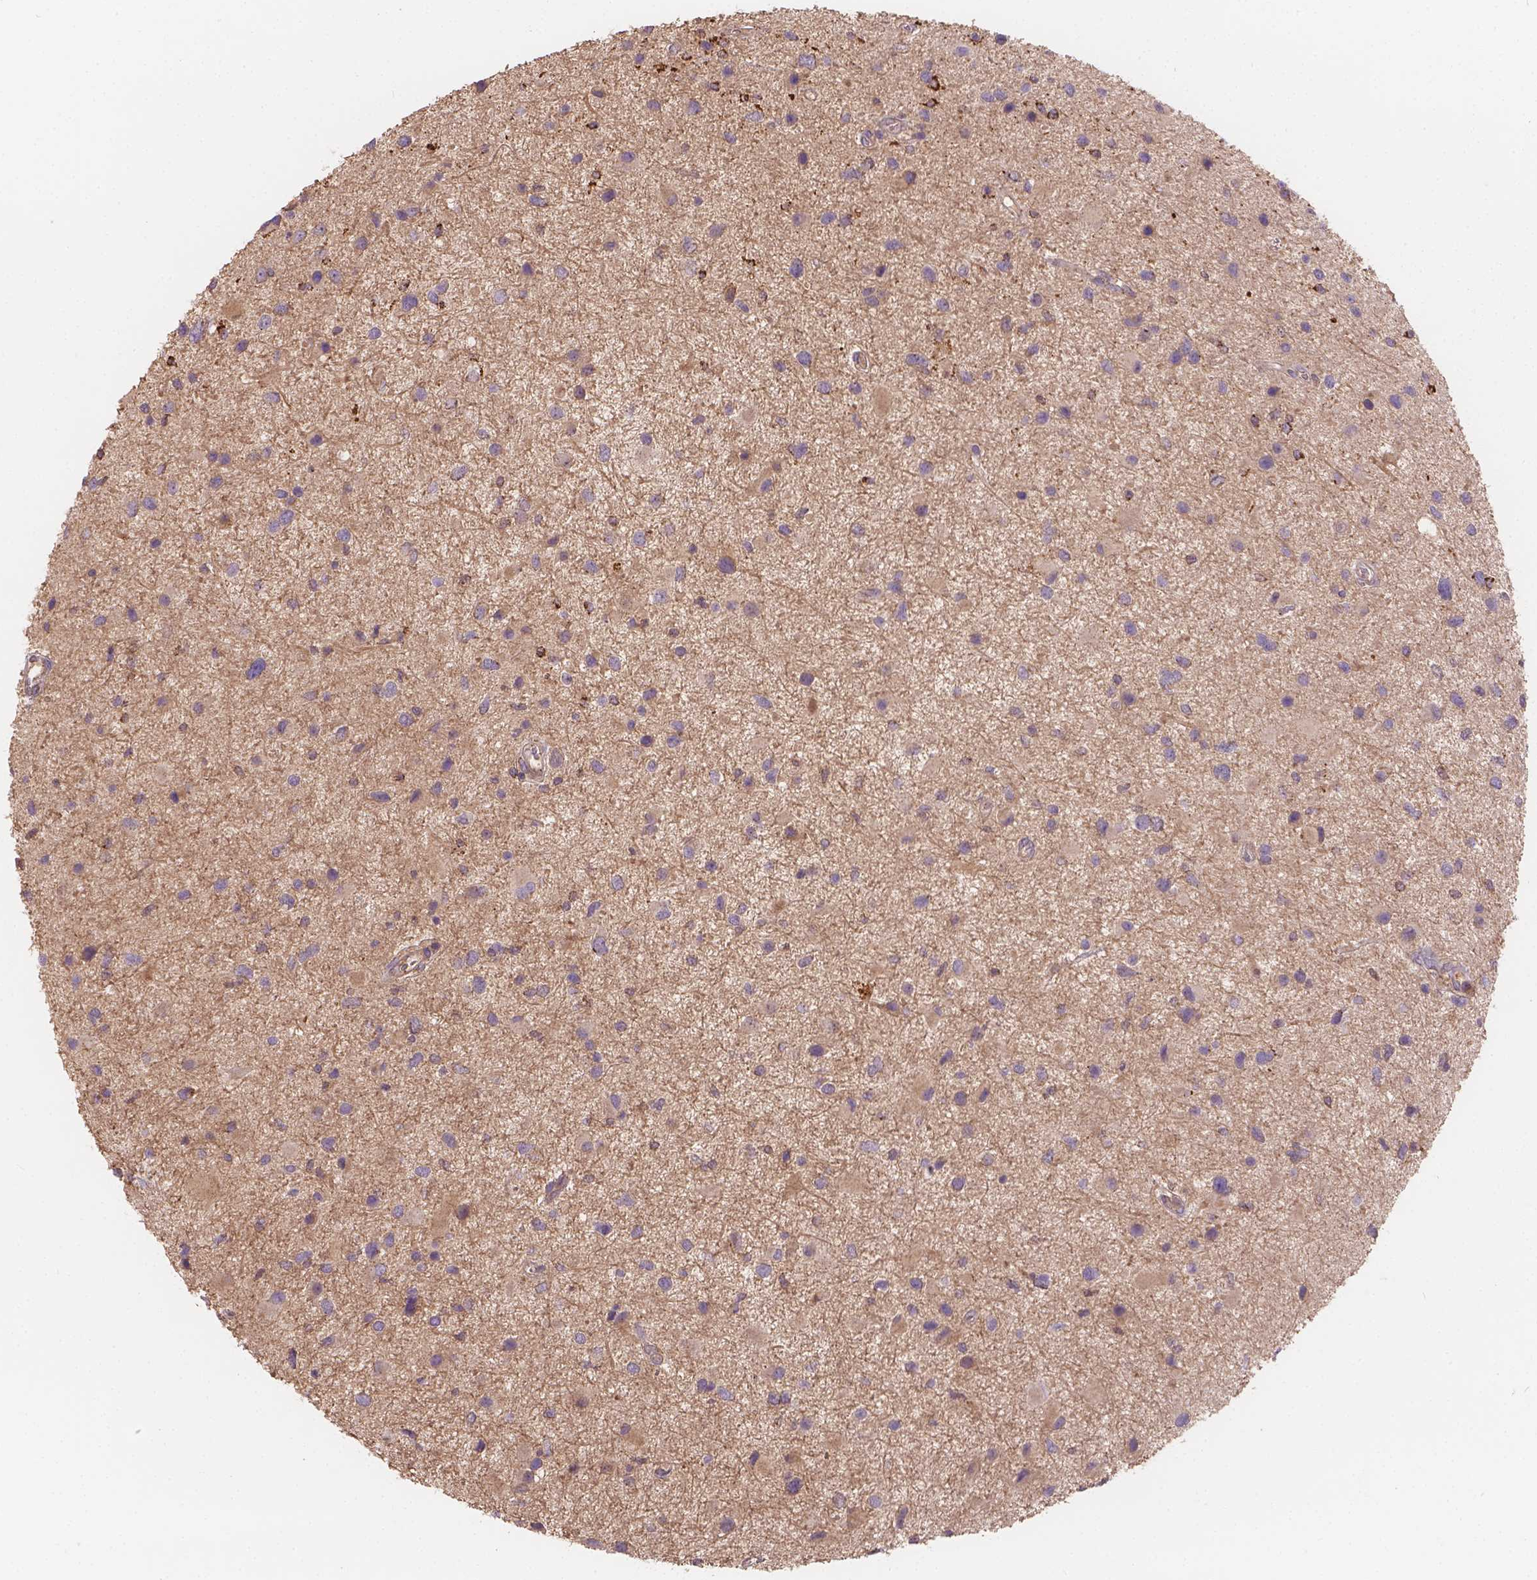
{"staining": {"intensity": "strong", "quantity": "25%-75%", "location": "cytoplasmic/membranous"}, "tissue": "glioma", "cell_type": "Tumor cells", "image_type": "cancer", "snomed": [{"axis": "morphology", "description": "Glioma, malignant, Low grade"}, {"axis": "topography", "description": "Brain"}], "caption": "A brown stain labels strong cytoplasmic/membranous staining of a protein in low-grade glioma (malignant) tumor cells. The staining is performed using DAB (3,3'-diaminobenzidine) brown chromogen to label protein expression. The nuclei are counter-stained blue using hematoxylin.", "gene": "CDK10", "patient": {"sex": "female", "age": 32}}